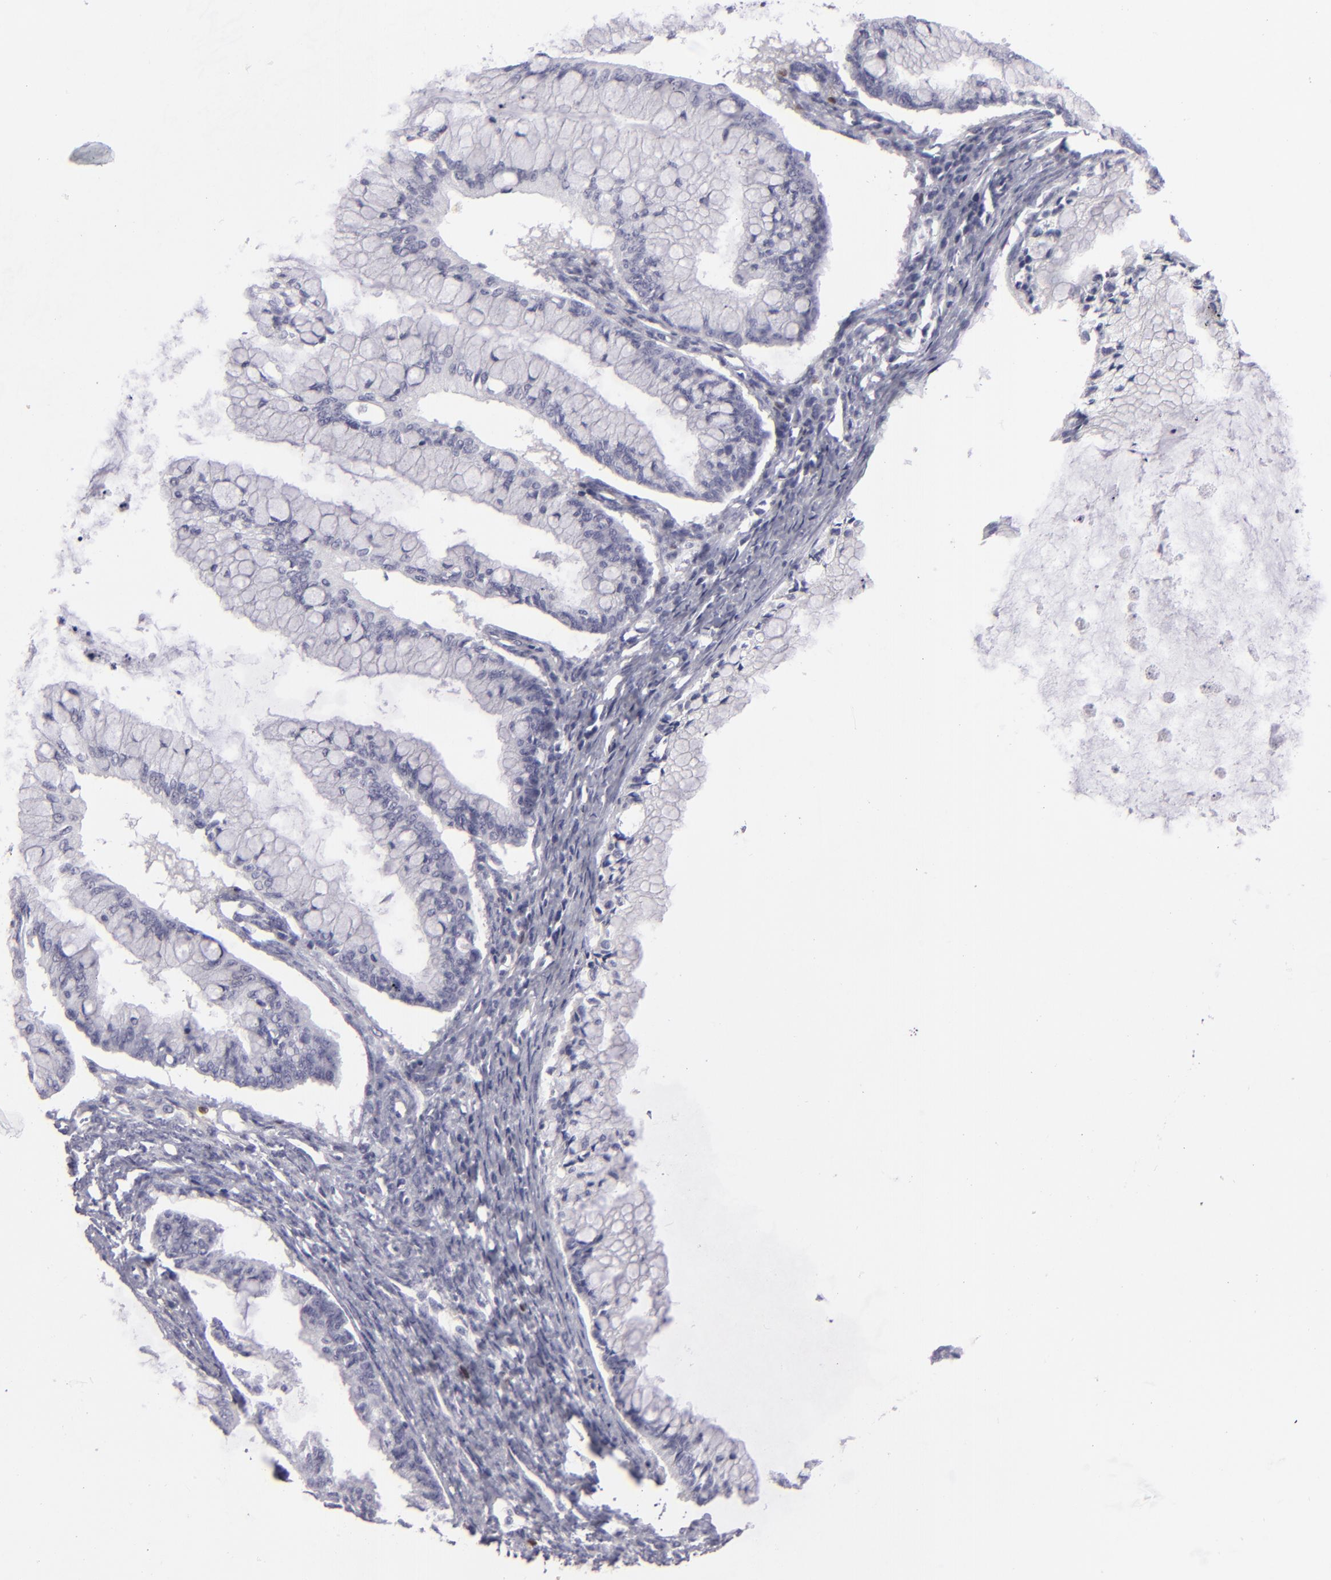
{"staining": {"intensity": "negative", "quantity": "none", "location": "none"}, "tissue": "ovarian cancer", "cell_type": "Tumor cells", "image_type": "cancer", "snomed": [{"axis": "morphology", "description": "Cystadenocarcinoma, mucinous, NOS"}, {"axis": "topography", "description": "Ovary"}], "caption": "This is an IHC image of human ovarian cancer. There is no positivity in tumor cells.", "gene": "F13A1", "patient": {"sex": "female", "age": 57}}